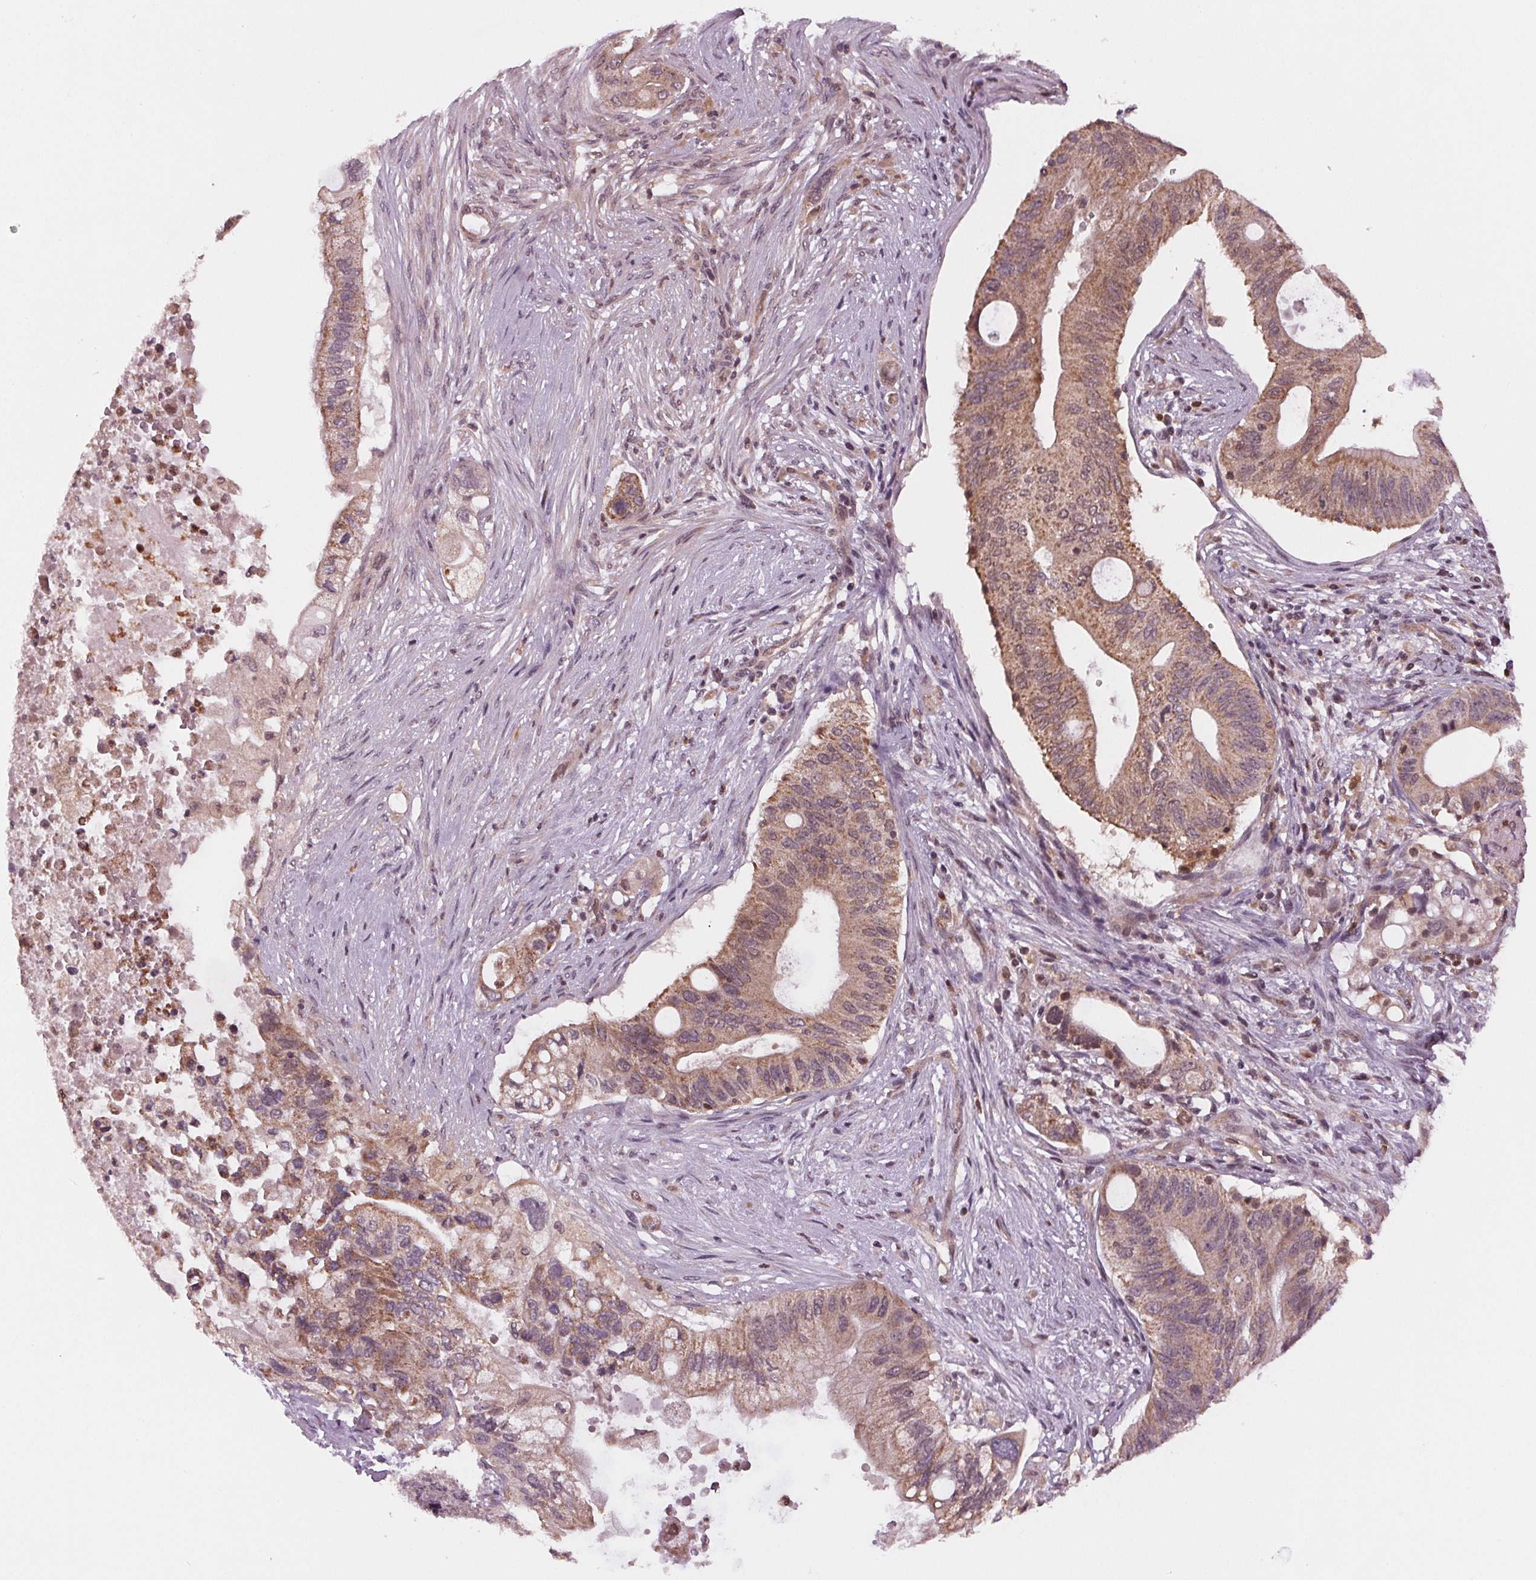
{"staining": {"intensity": "moderate", "quantity": "25%-75%", "location": "cytoplasmic/membranous"}, "tissue": "pancreatic cancer", "cell_type": "Tumor cells", "image_type": "cancer", "snomed": [{"axis": "morphology", "description": "Adenocarcinoma, NOS"}, {"axis": "topography", "description": "Pancreas"}], "caption": "Tumor cells reveal moderate cytoplasmic/membranous staining in approximately 25%-75% of cells in adenocarcinoma (pancreatic). (DAB (3,3'-diaminobenzidine) = brown stain, brightfield microscopy at high magnification).", "gene": "STAT3", "patient": {"sex": "female", "age": 72}}